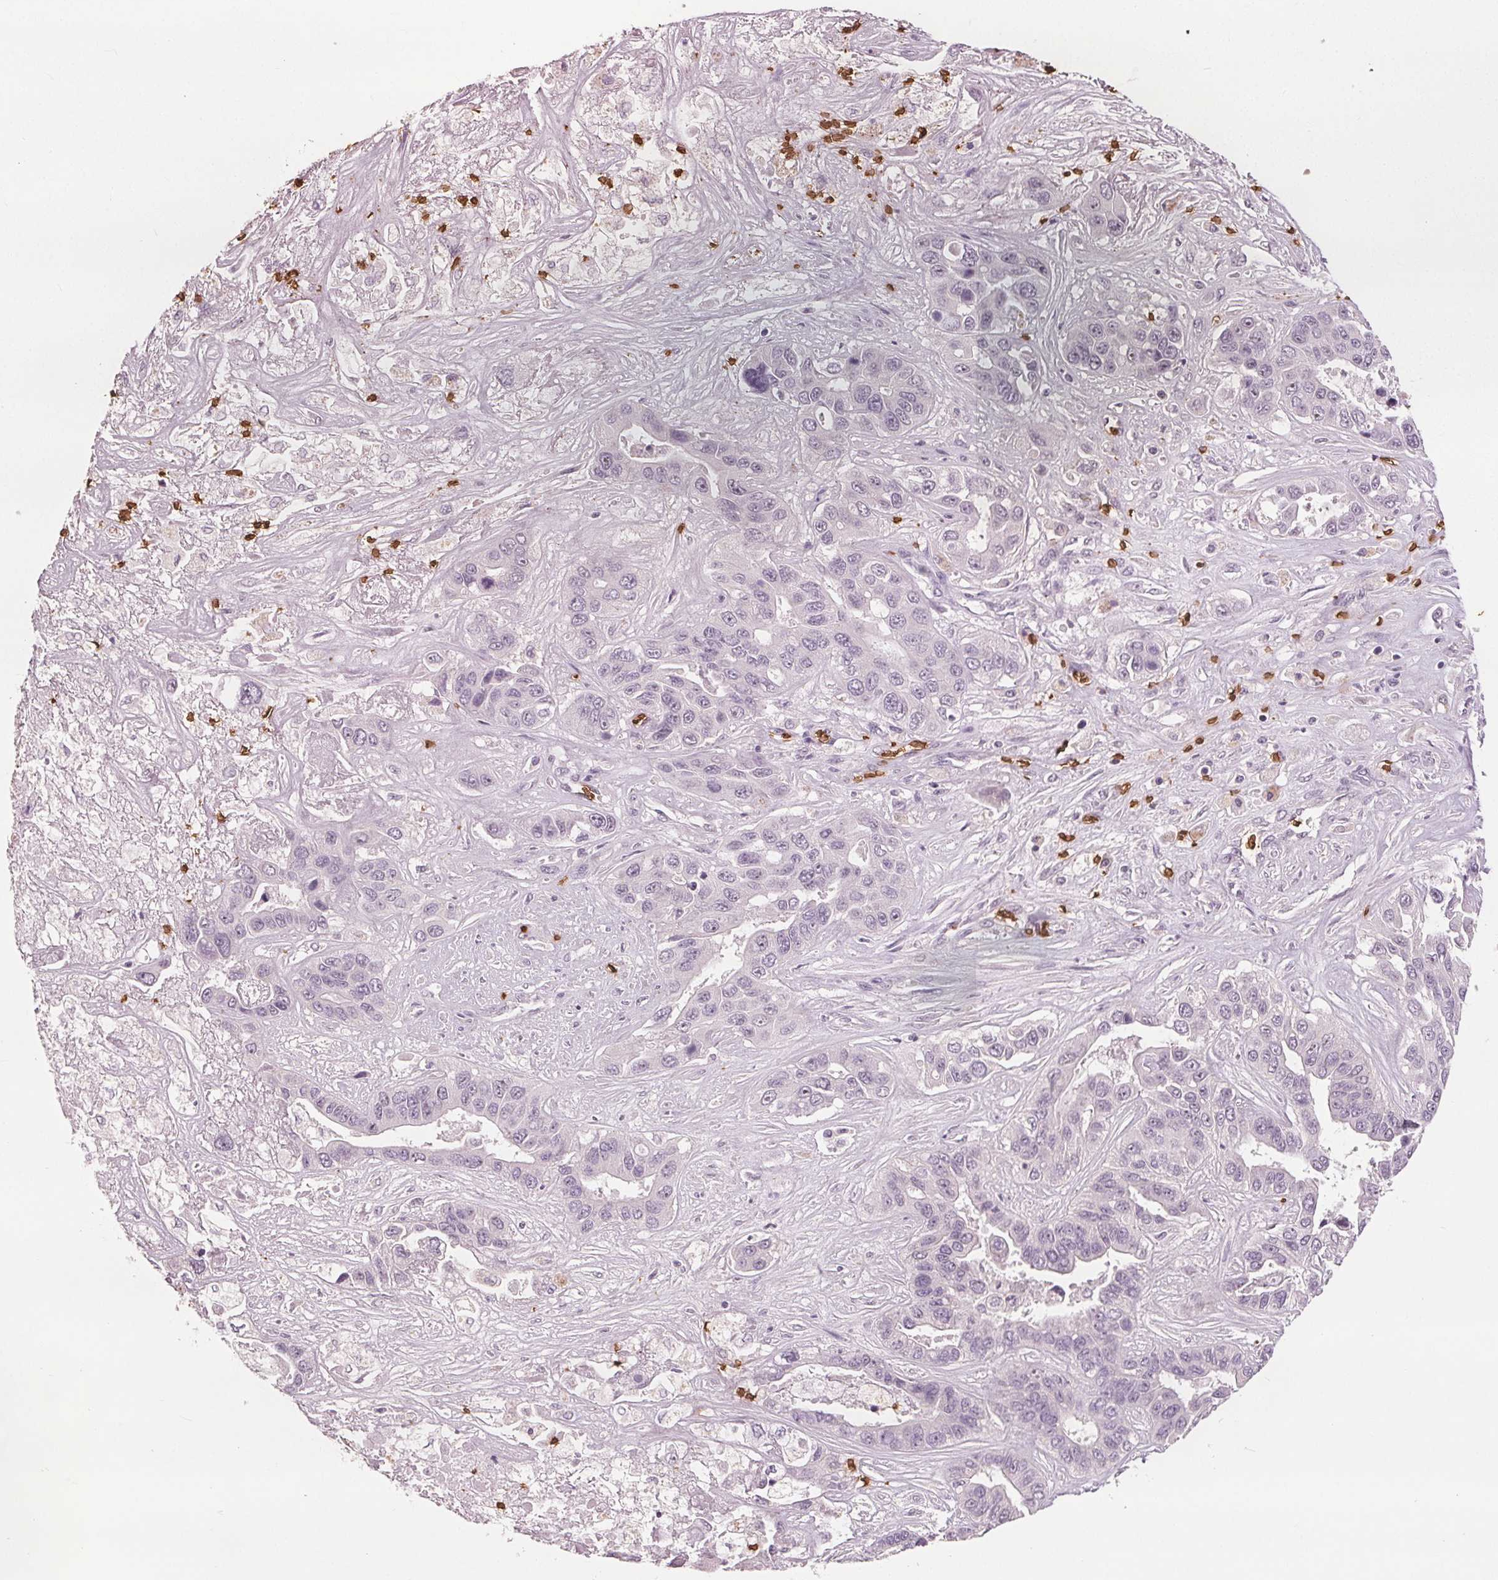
{"staining": {"intensity": "negative", "quantity": "none", "location": "none"}, "tissue": "liver cancer", "cell_type": "Tumor cells", "image_type": "cancer", "snomed": [{"axis": "morphology", "description": "Cholangiocarcinoma"}, {"axis": "topography", "description": "Liver"}], "caption": "IHC of human cholangiocarcinoma (liver) reveals no staining in tumor cells. (Brightfield microscopy of DAB (3,3'-diaminobenzidine) immunohistochemistry (IHC) at high magnification).", "gene": "SLC4A1", "patient": {"sex": "female", "age": 52}}